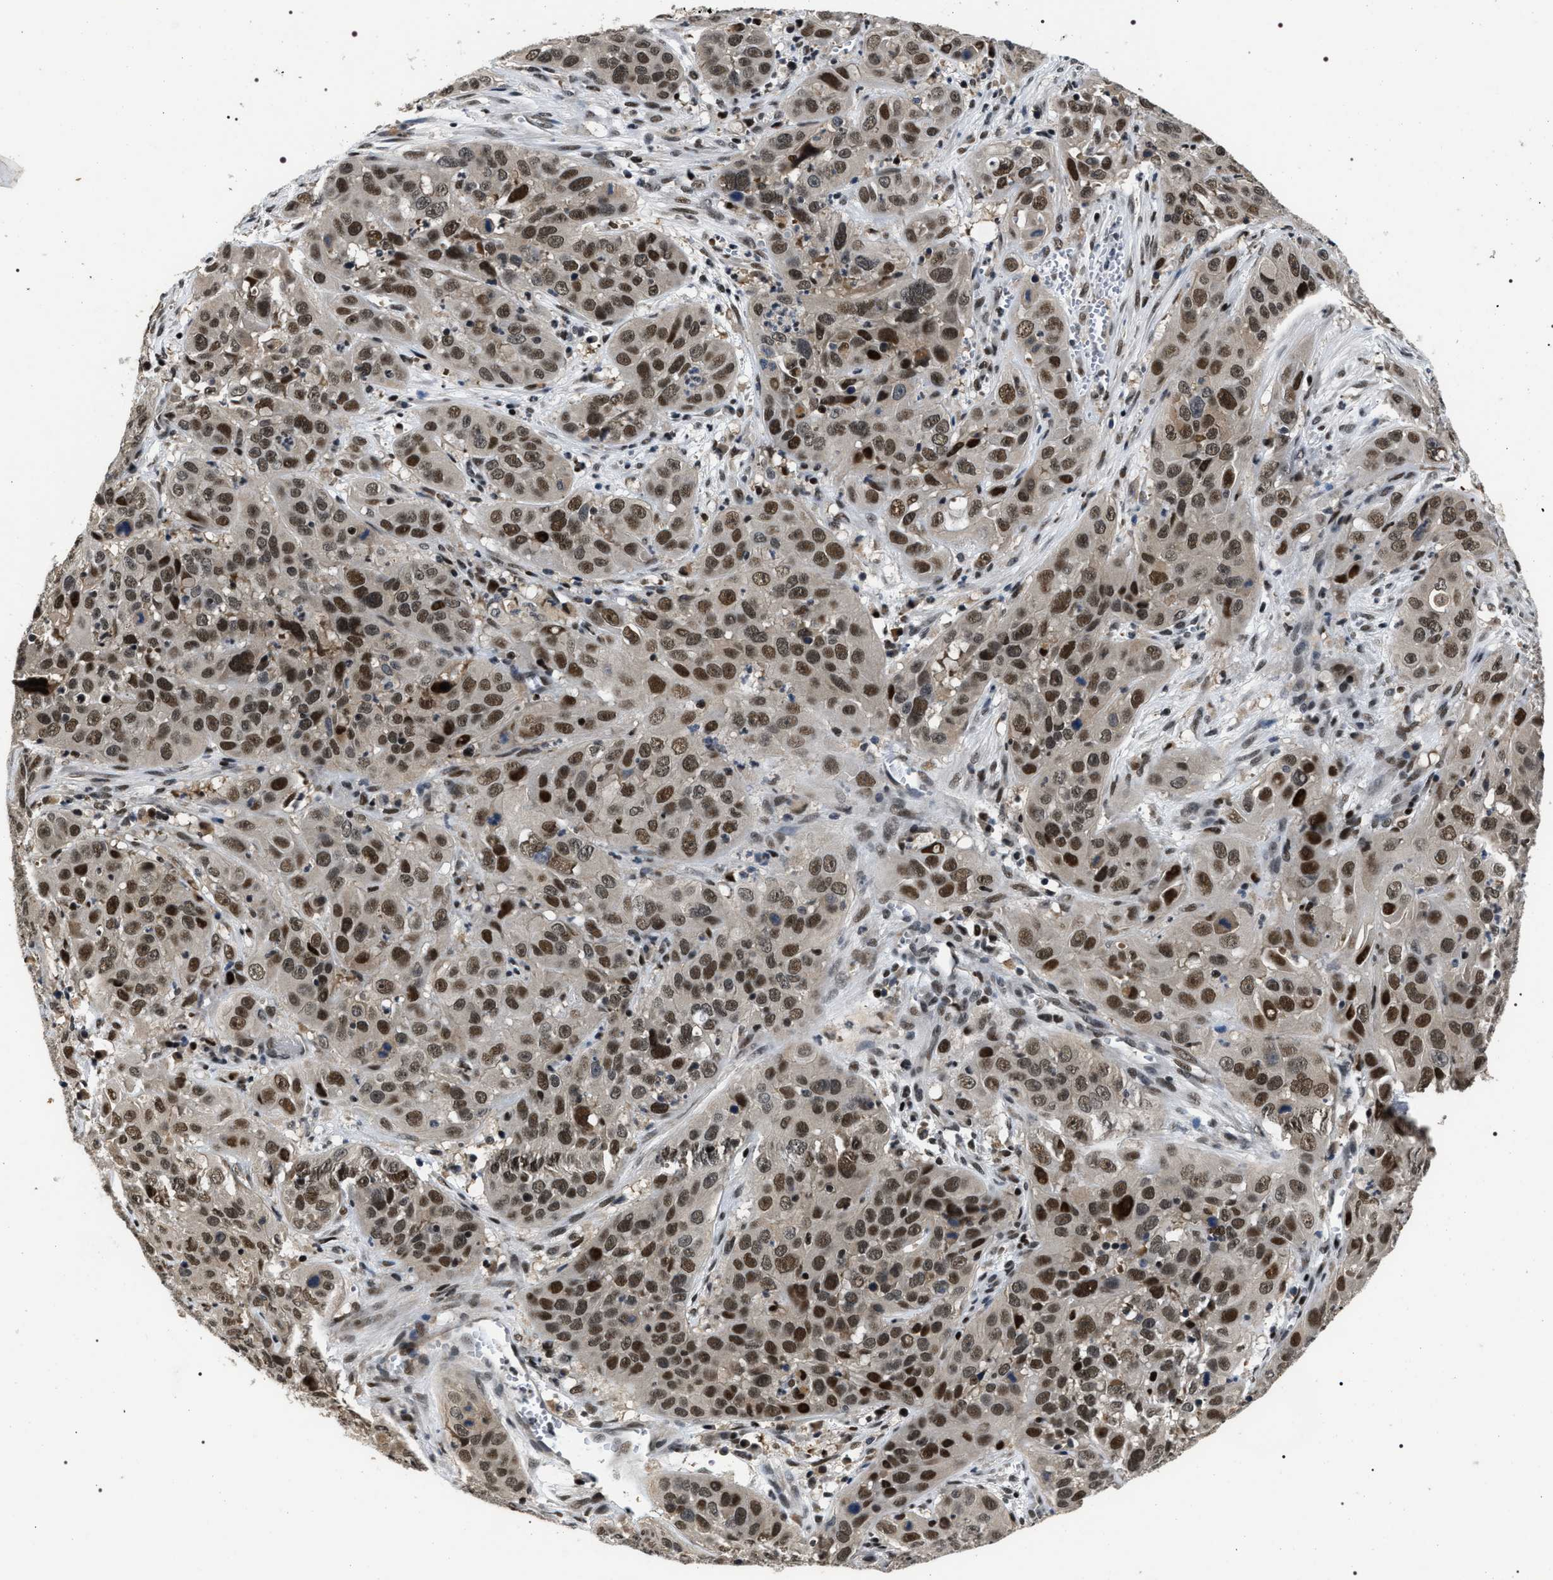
{"staining": {"intensity": "strong", "quantity": ">75%", "location": "nuclear"}, "tissue": "cervical cancer", "cell_type": "Tumor cells", "image_type": "cancer", "snomed": [{"axis": "morphology", "description": "Squamous cell carcinoma, NOS"}, {"axis": "topography", "description": "Cervix"}], "caption": "Immunohistochemical staining of human squamous cell carcinoma (cervical) demonstrates high levels of strong nuclear staining in about >75% of tumor cells.", "gene": "C7orf25", "patient": {"sex": "female", "age": 32}}